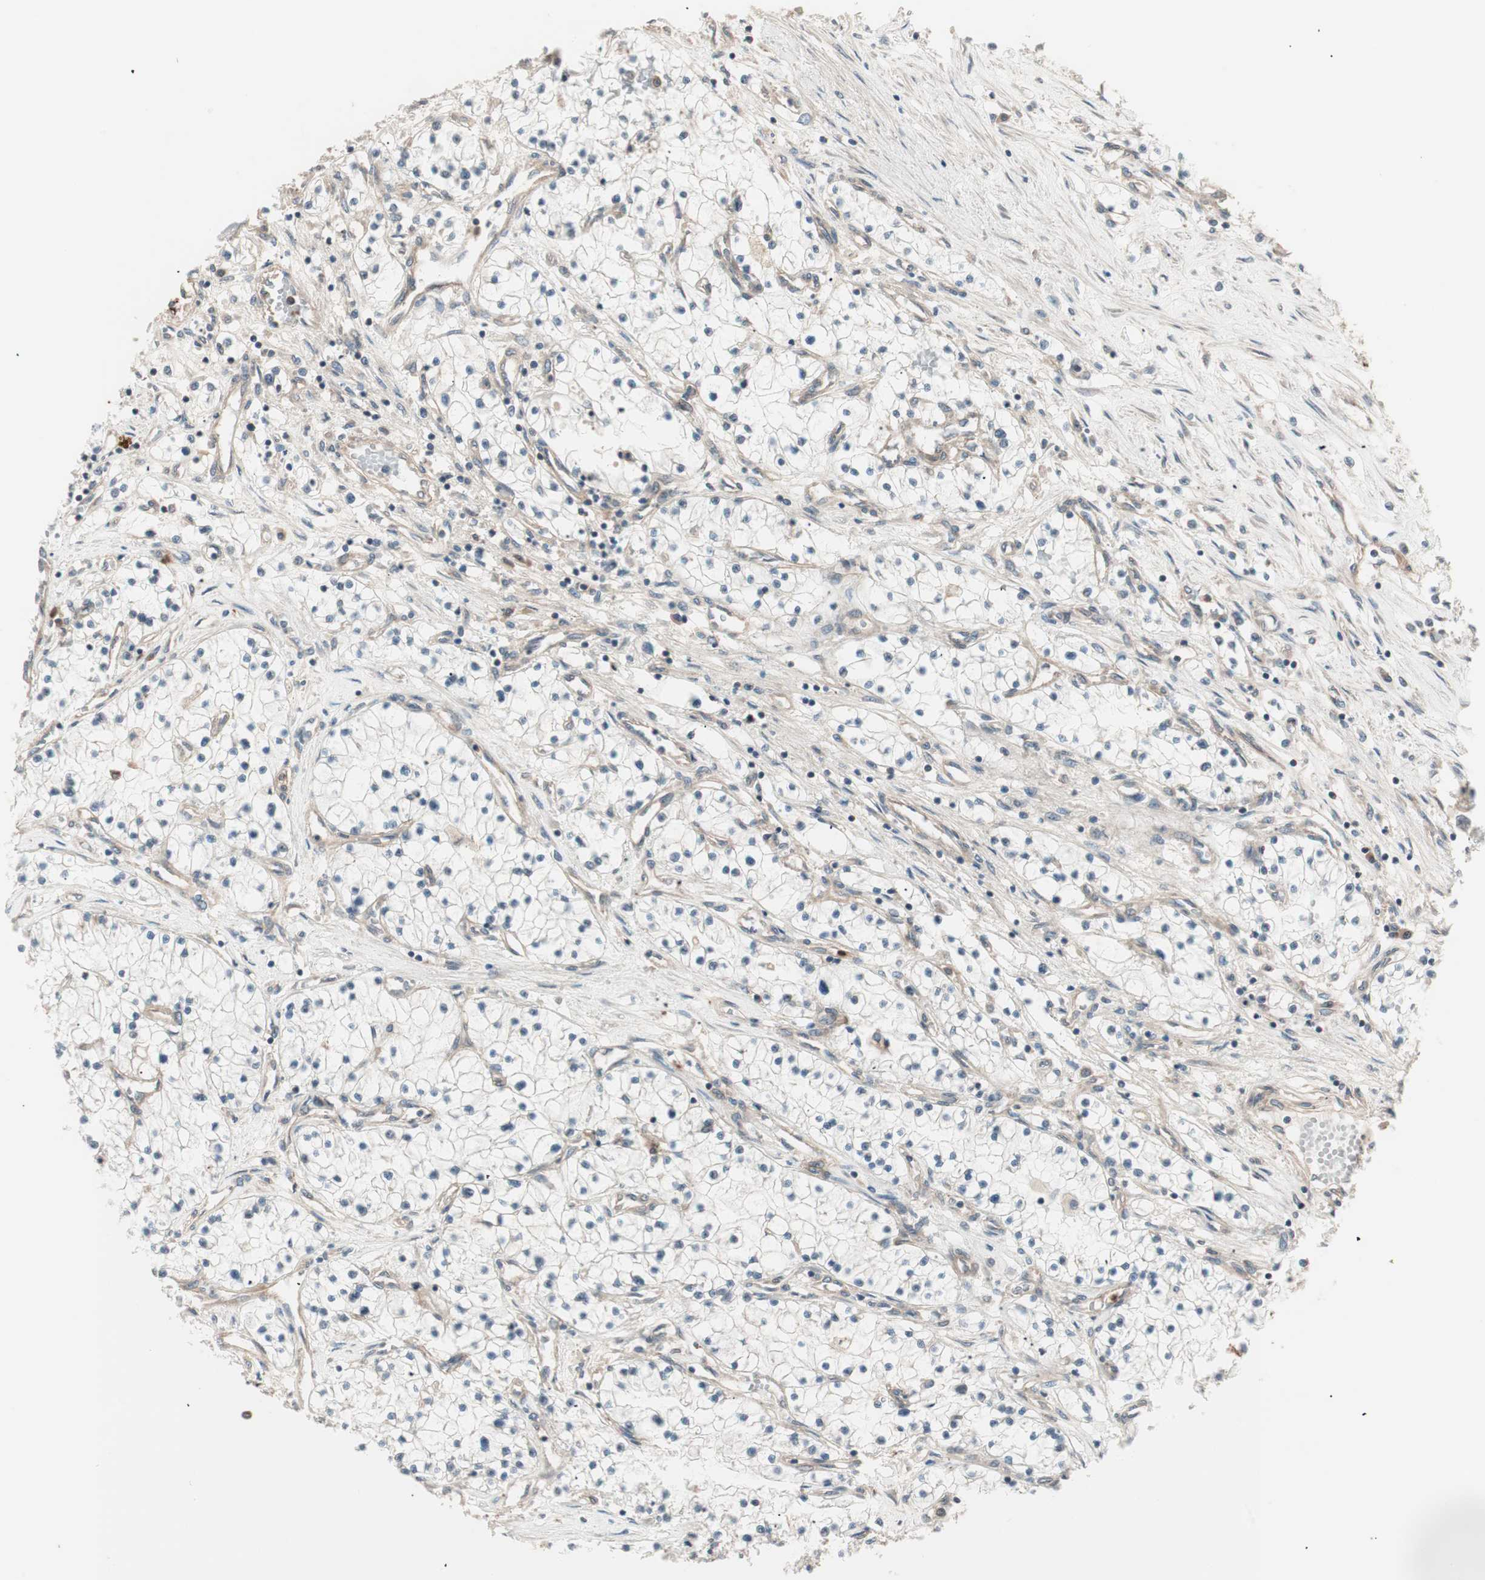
{"staining": {"intensity": "negative", "quantity": "none", "location": "none"}, "tissue": "renal cancer", "cell_type": "Tumor cells", "image_type": "cancer", "snomed": [{"axis": "morphology", "description": "Adenocarcinoma, NOS"}, {"axis": "topography", "description": "Kidney"}], "caption": "Renal cancer (adenocarcinoma) was stained to show a protein in brown. There is no significant staining in tumor cells. The staining is performed using DAB brown chromogen with nuclei counter-stained in using hematoxylin.", "gene": "TSG101", "patient": {"sex": "male", "age": 68}}